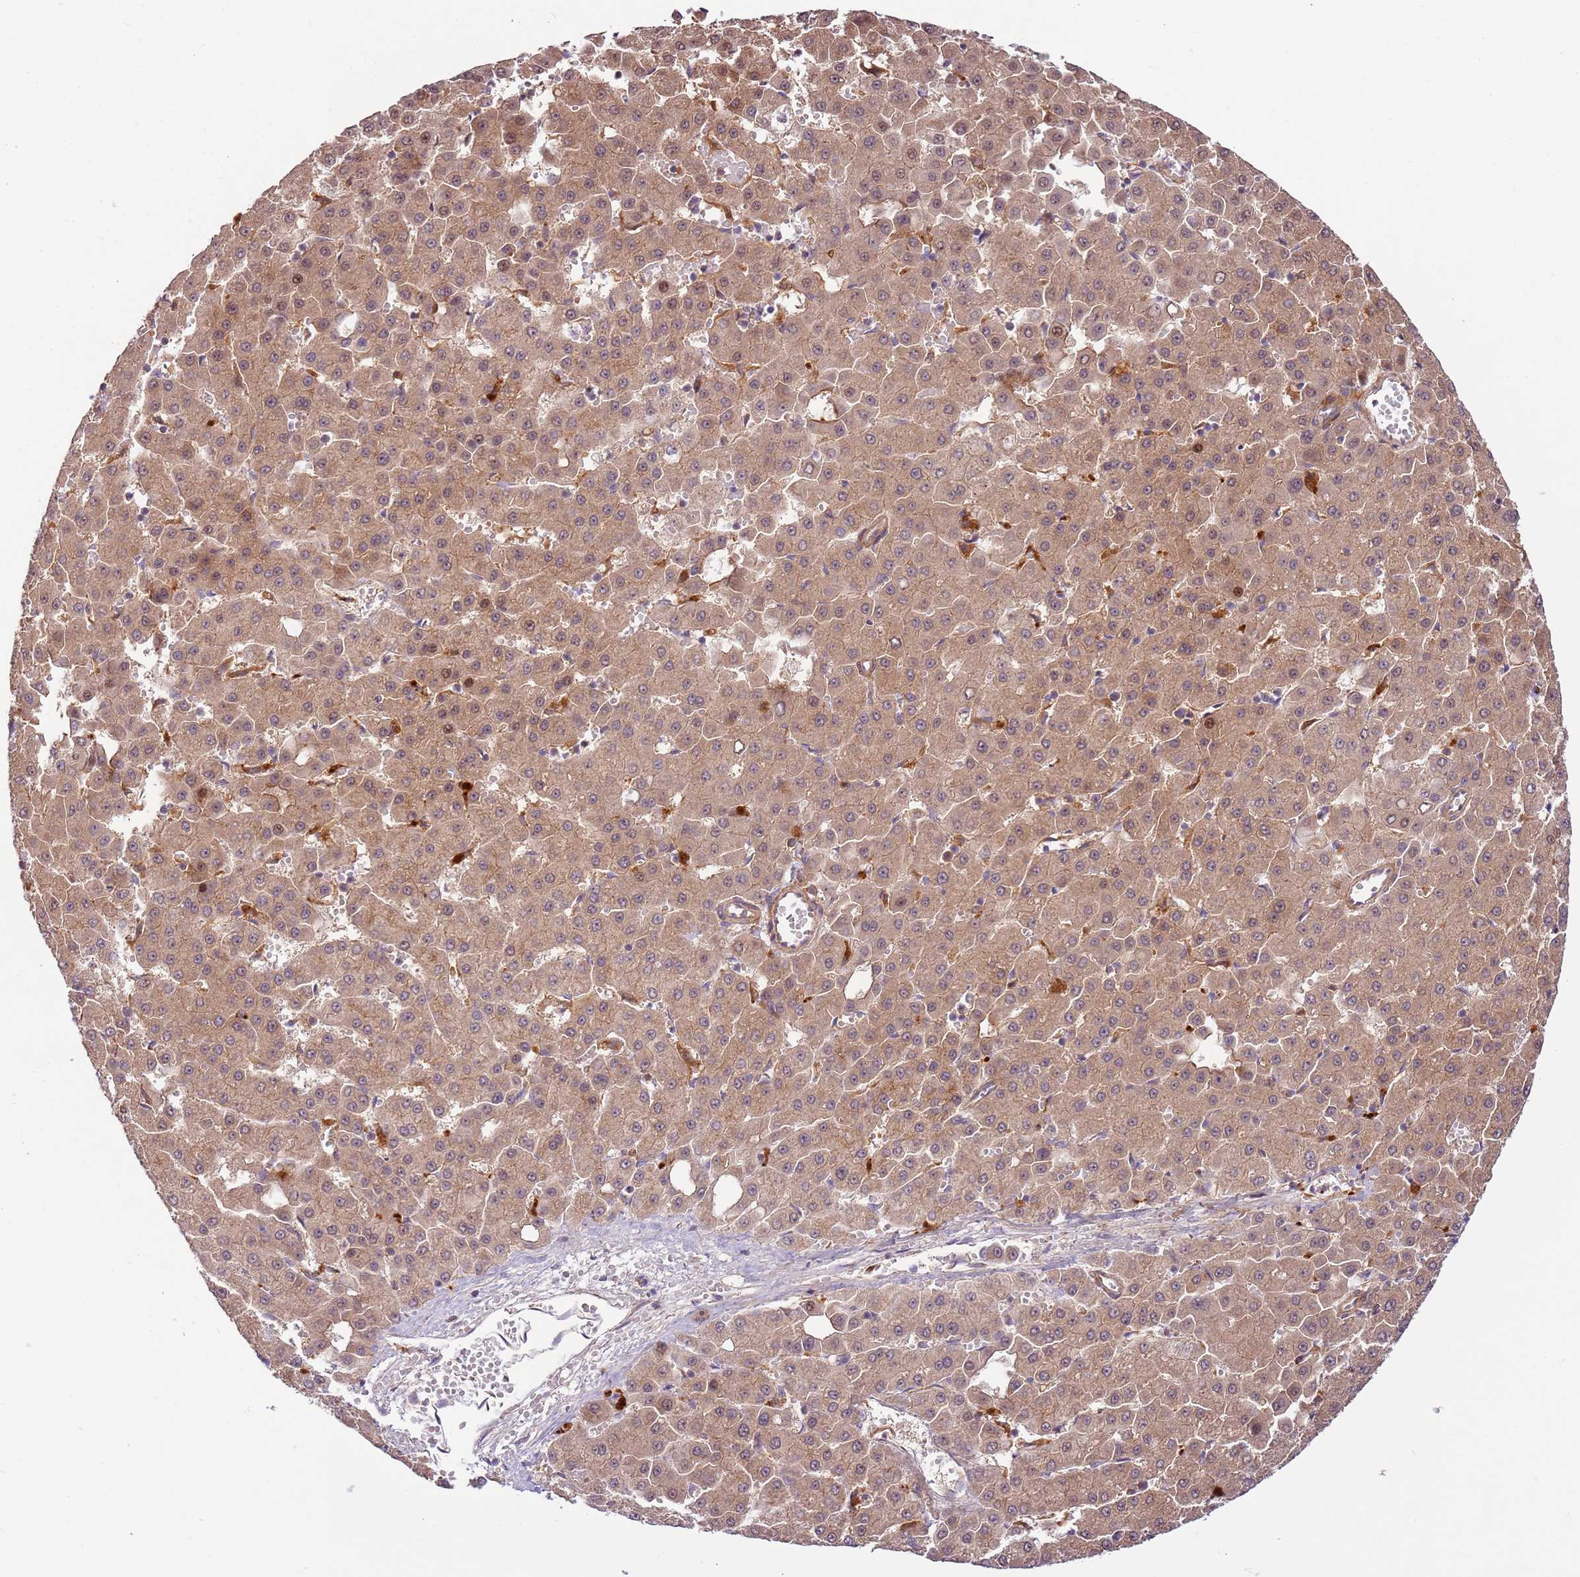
{"staining": {"intensity": "weak", "quantity": "25%-75%", "location": "cytoplasmic/membranous,nuclear"}, "tissue": "liver cancer", "cell_type": "Tumor cells", "image_type": "cancer", "snomed": [{"axis": "morphology", "description": "Carcinoma, Hepatocellular, NOS"}, {"axis": "topography", "description": "Liver"}], "caption": "The photomicrograph exhibits immunohistochemical staining of liver cancer. There is weak cytoplasmic/membranous and nuclear expression is appreciated in approximately 25%-75% of tumor cells.", "gene": "ZNF624", "patient": {"sex": "male", "age": 47}}